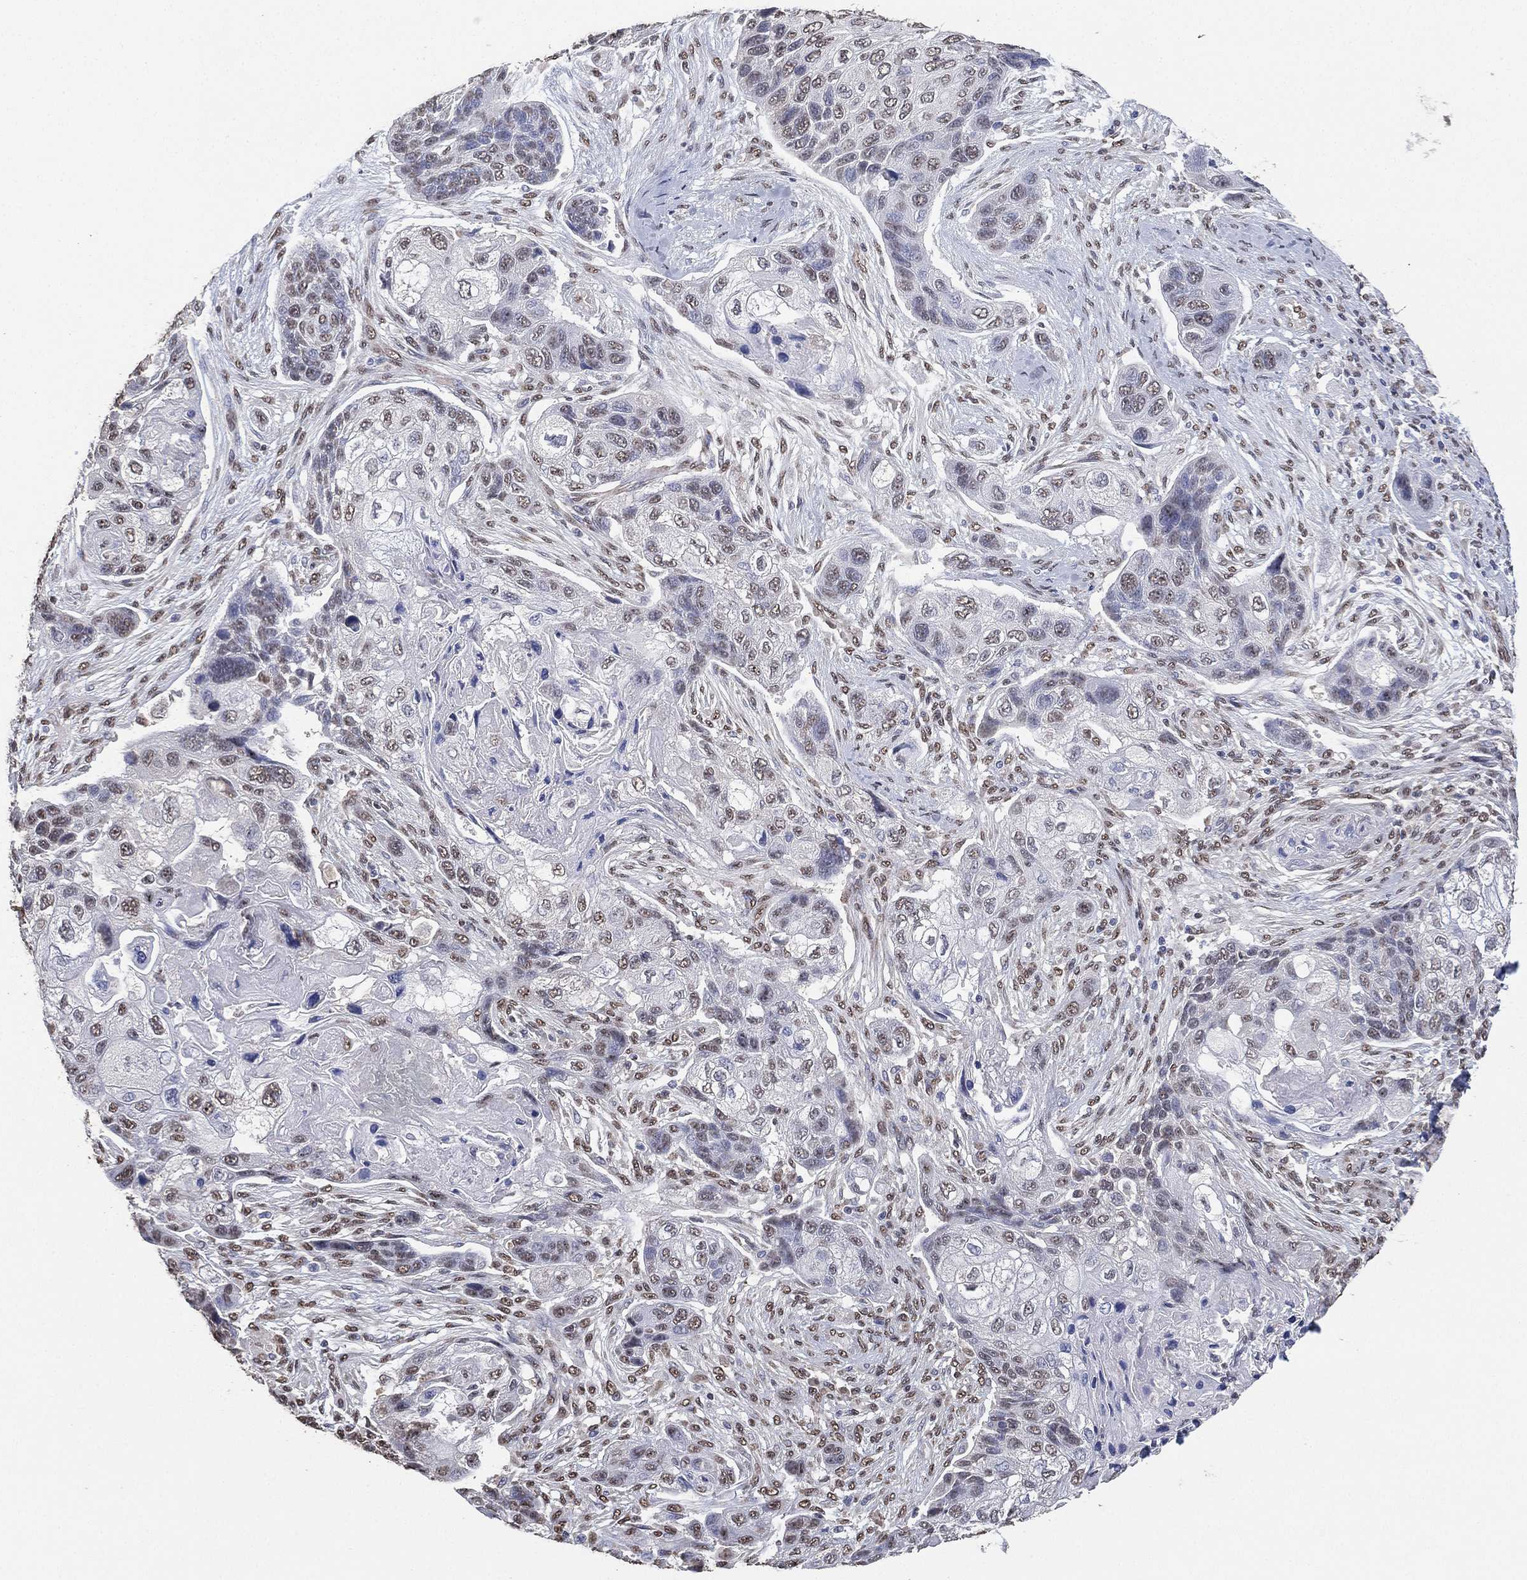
{"staining": {"intensity": "weak", "quantity": "<25%", "location": "nuclear"}, "tissue": "lung cancer", "cell_type": "Tumor cells", "image_type": "cancer", "snomed": [{"axis": "morphology", "description": "Squamous cell carcinoma, NOS"}, {"axis": "topography", "description": "Lung"}], "caption": "High power microscopy histopathology image of an IHC image of lung squamous cell carcinoma, revealing no significant expression in tumor cells.", "gene": "ALDH7A1", "patient": {"sex": "male", "age": 69}}